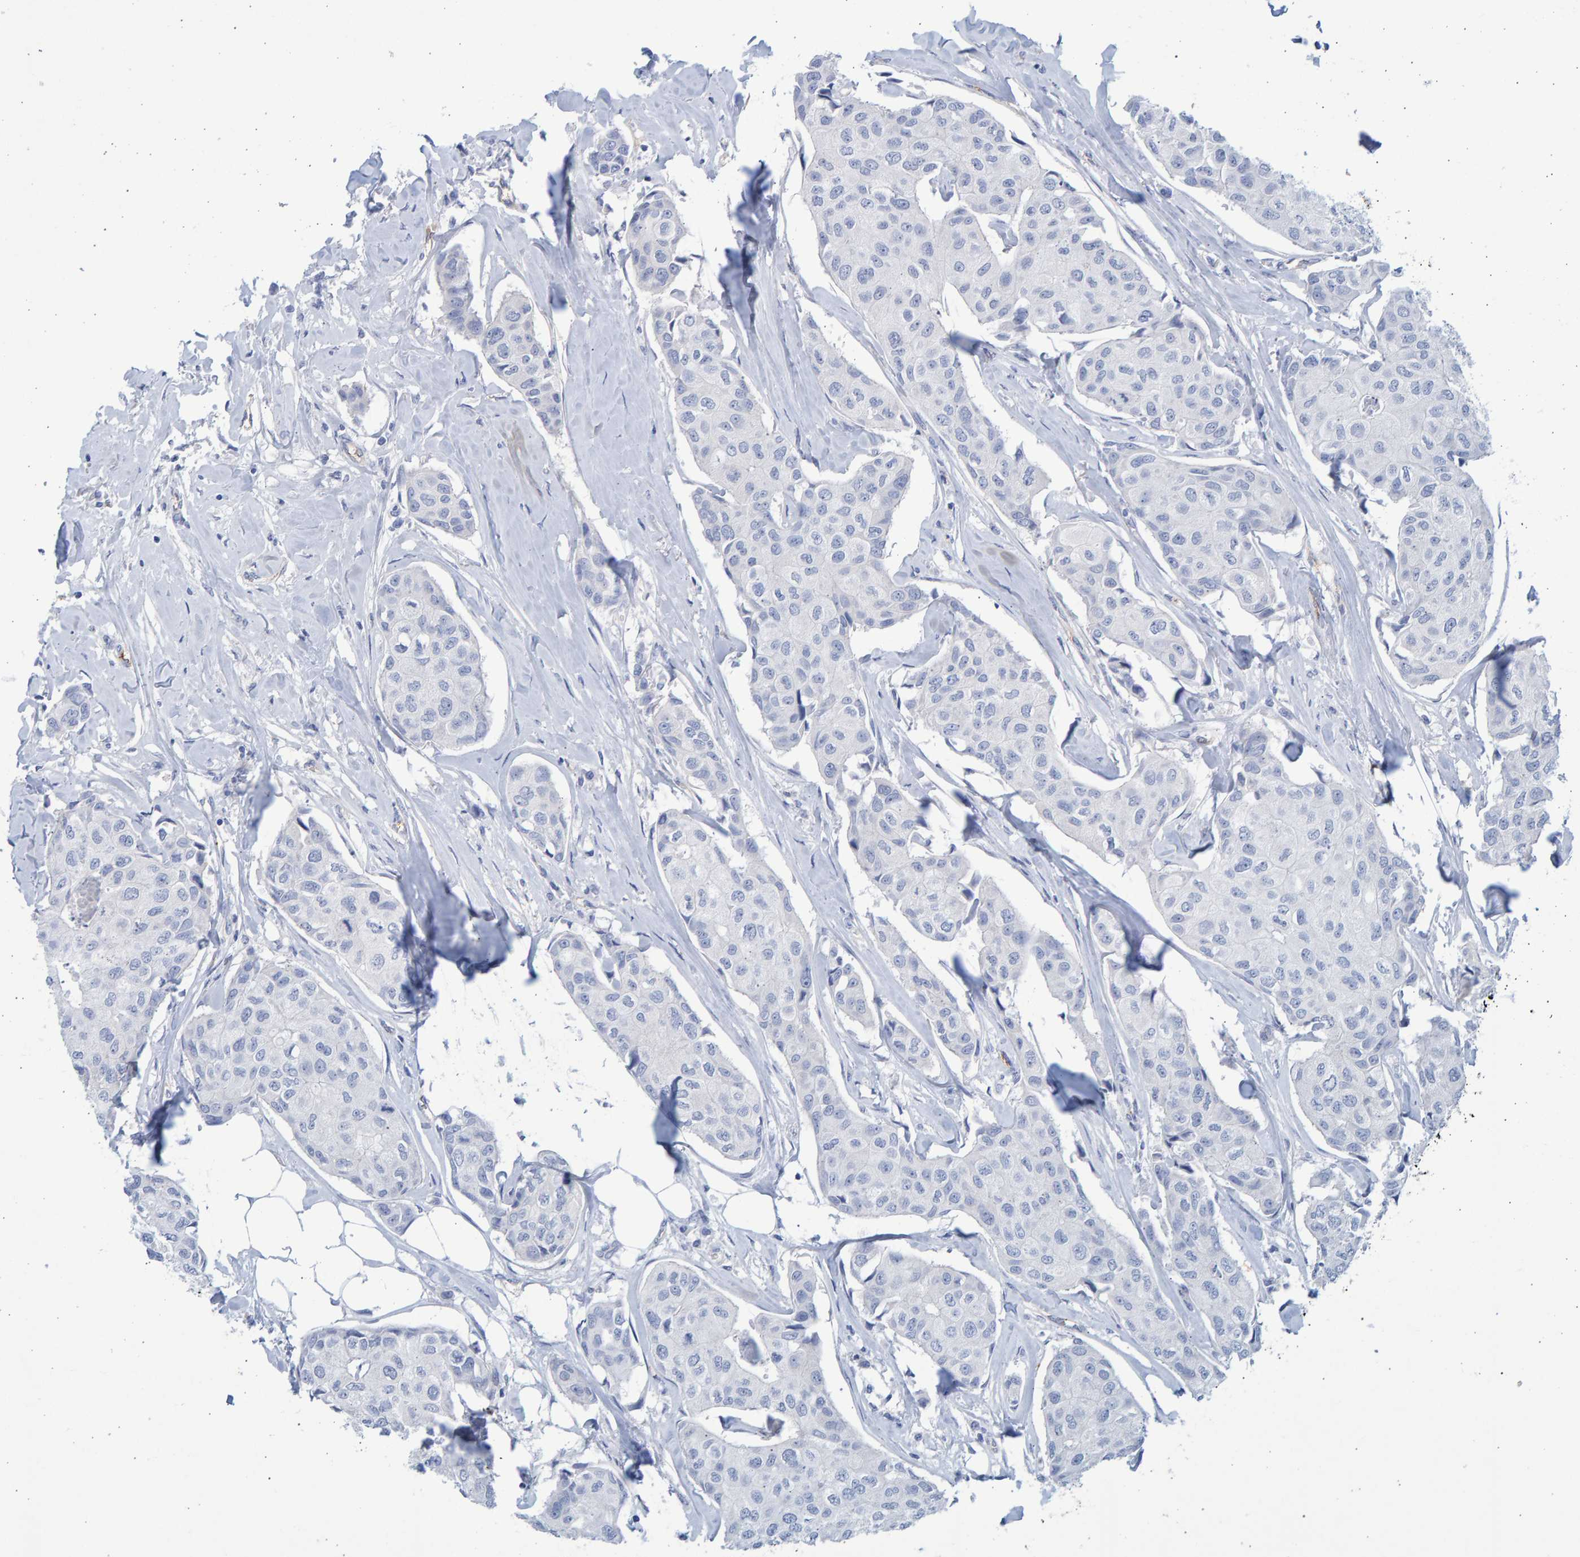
{"staining": {"intensity": "negative", "quantity": "none", "location": "none"}, "tissue": "breast cancer", "cell_type": "Tumor cells", "image_type": "cancer", "snomed": [{"axis": "morphology", "description": "Duct carcinoma"}, {"axis": "topography", "description": "Breast"}], "caption": "DAB (3,3'-diaminobenzidine) immunohistochemical staining of human intraductal carcinoma (breast) displays no significant expression in tumor cells. Brightfield microscopy of IHC stained with DAB (3,3'-diaminobenzidine) (brown) and hematoxylin (blue), captured at high magnification.", "gene": "SLC34A3", "patient": {"sex": "female", "age": 80}}